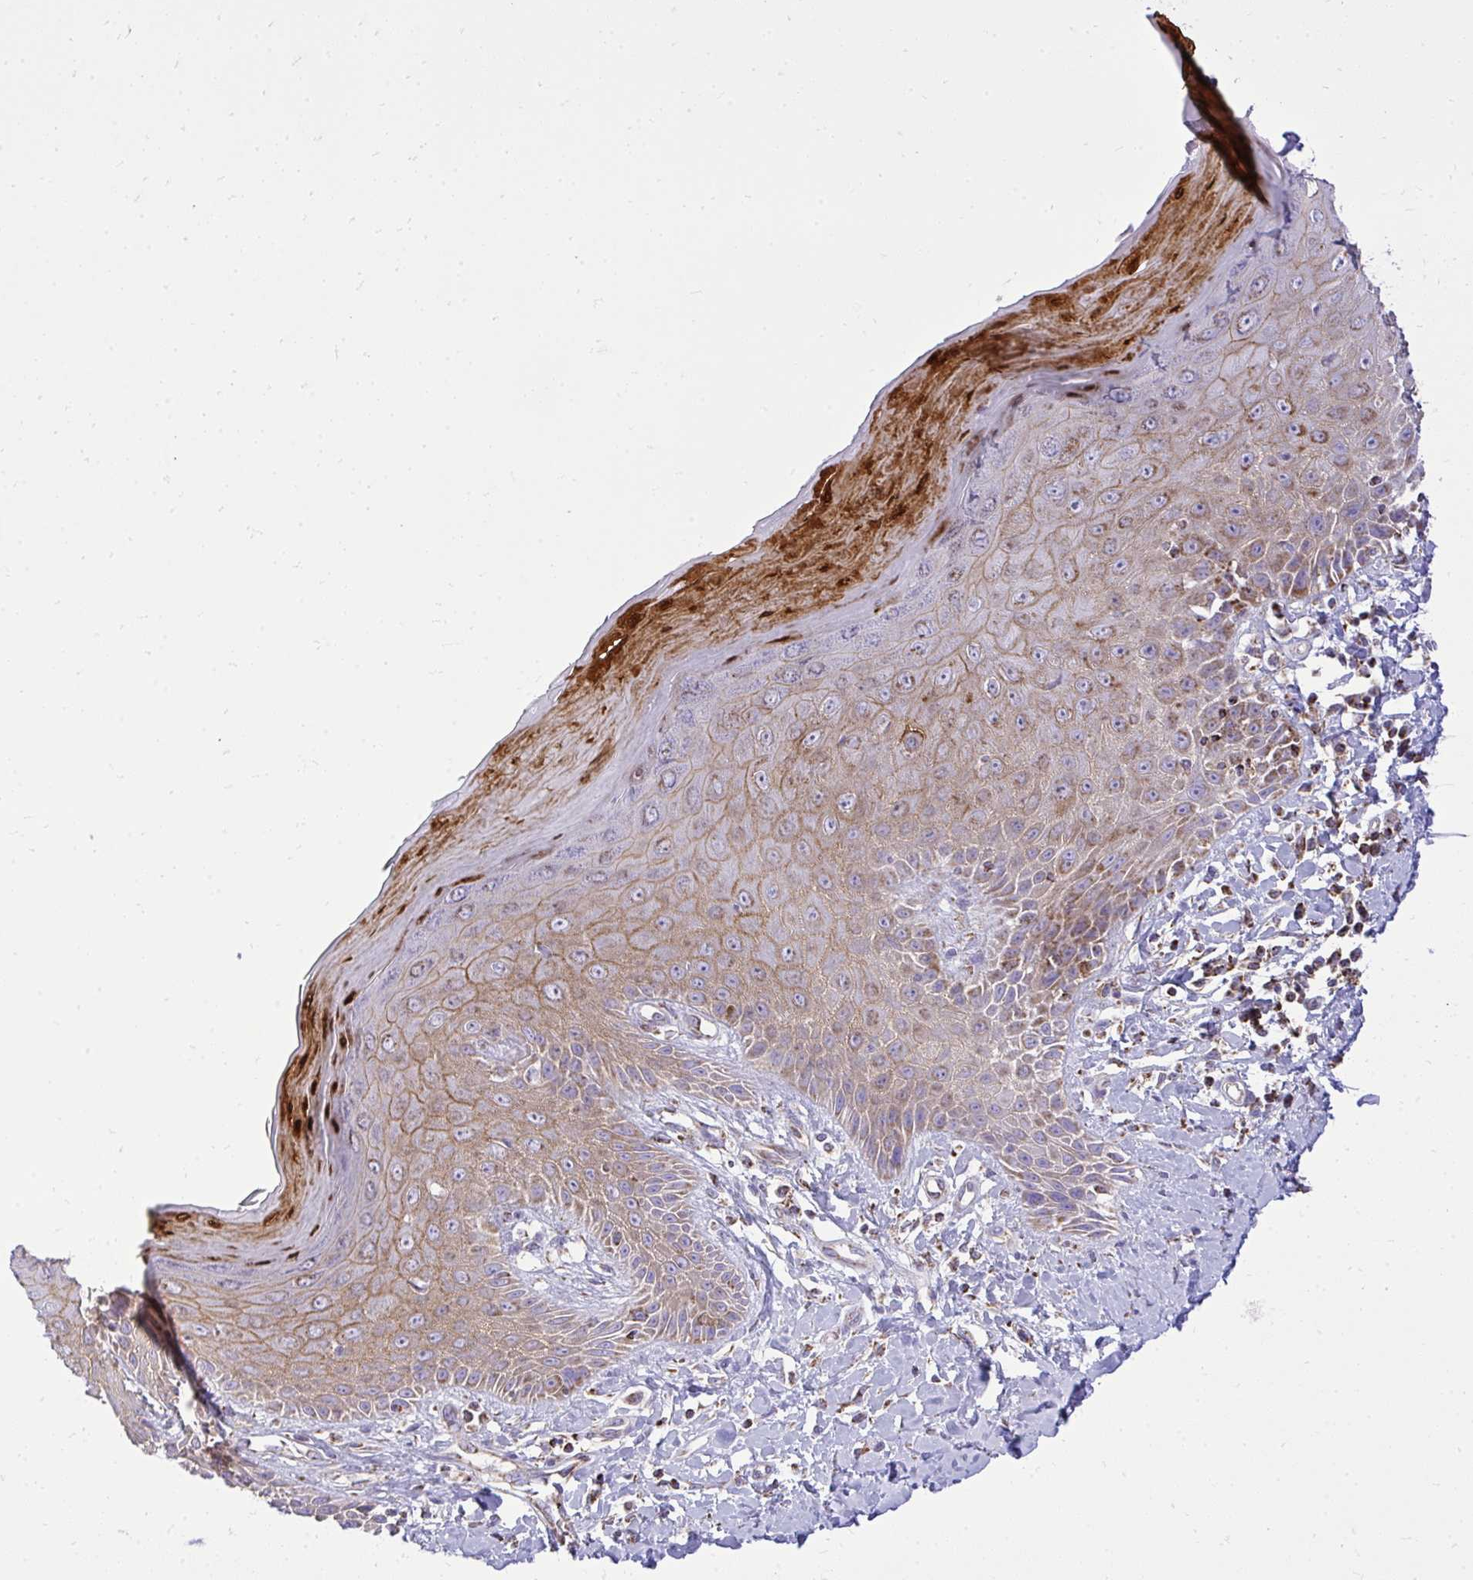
{"staining": {"intensity": "strong", "quantity": "<25%", "location": "cytoplasmic/membranous"}, "tissue": "skin", "cell_type": "Epidermal cells", "image_type": "normal", "snomed": [{"axis": "morphology", "description": "Normal tissue, NOS"}, {"axis": "topography", "description": "Anal"}, {"axis": "topography", "description": "Peripheral nerve tissue"}], "caption": "This histopathology image demonstrates immunohistochemistry staining of benign skin, with medium strong cytoplasmic/membranous staining in about <25% of epidermal cells.", "gene": "SPTBN2", "patient": {"sex": "male", "age": 78}}